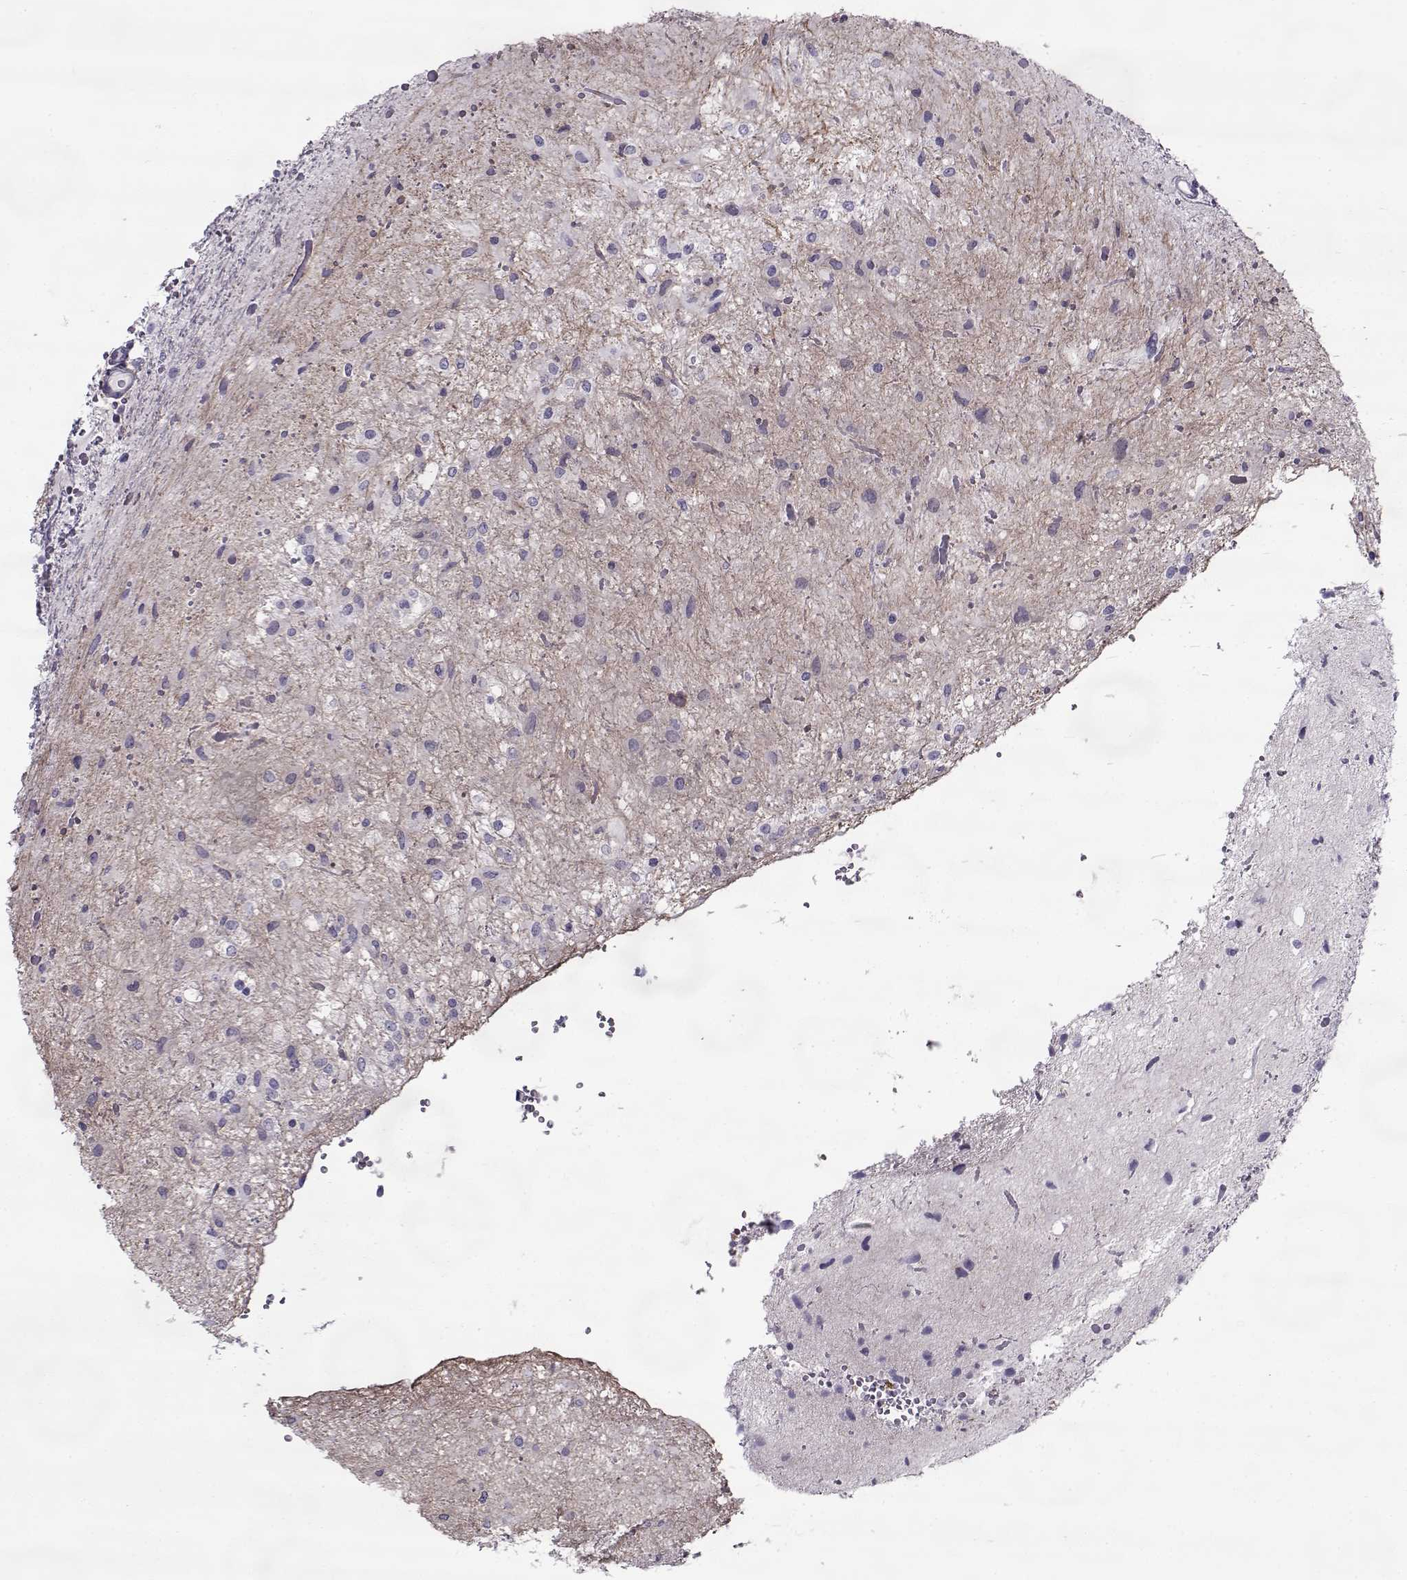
{"staining": {"intensity": "negative", "quantity": "none", "location": "none"}, "tissue": "glioma", "cell_type": "Tumor cells", "image_type": "cancer", "snomed": [{"axis": "morphology", "description": "Glioma, malignant, Low grade"}, {"axis": "topography", "description": "Cerebellum"}], "caption": "A micrograph of human glioma is negative for staining in tumor cells. (DAB immunohistochemistry (IHC) with hematoxylin counter stain).", "gene": "PP2D1", "patient": {"sex": "female", "age": 14}}